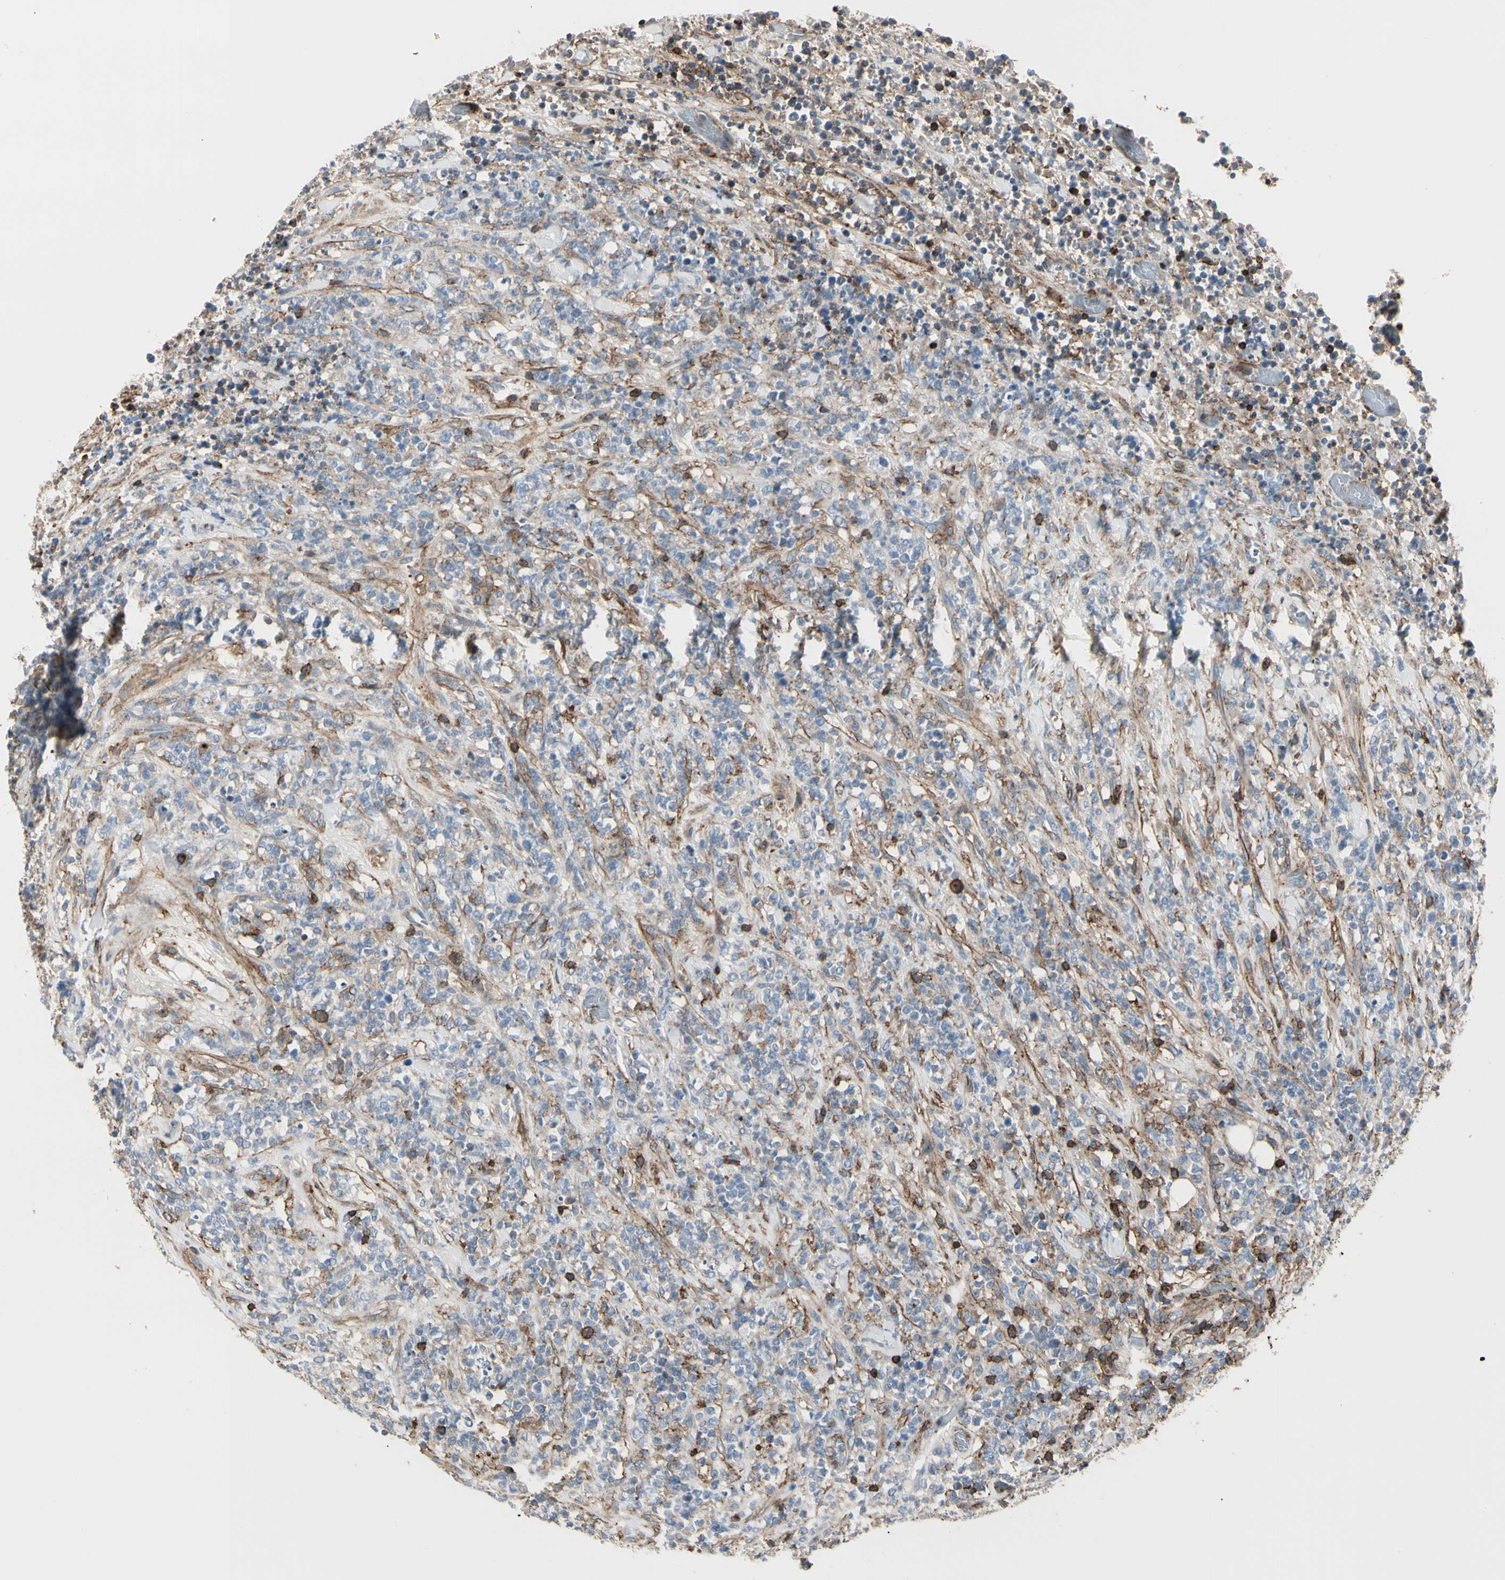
{"staining": {"intensity": "negative", "quantity": "none", "location": "none"}, "tissue": "lymphoma", "cell_type": "Tumor cells", "image_type": "cancer", "snomed": [{"axis": "morphology", "description": "Malignant lymphoma, non-Hodgkin's type, High grade"}, {"axis": "topography", "description": "Soft tissue"}], "caption": "High-grade malignant lymphoma, non-Hodgkin's type stained for a protein using immunohistochemistry (IHC) displays no staining tumor cells.", "gene": "CLEC2B", "patient": {"sex": "male", "age": 18}}